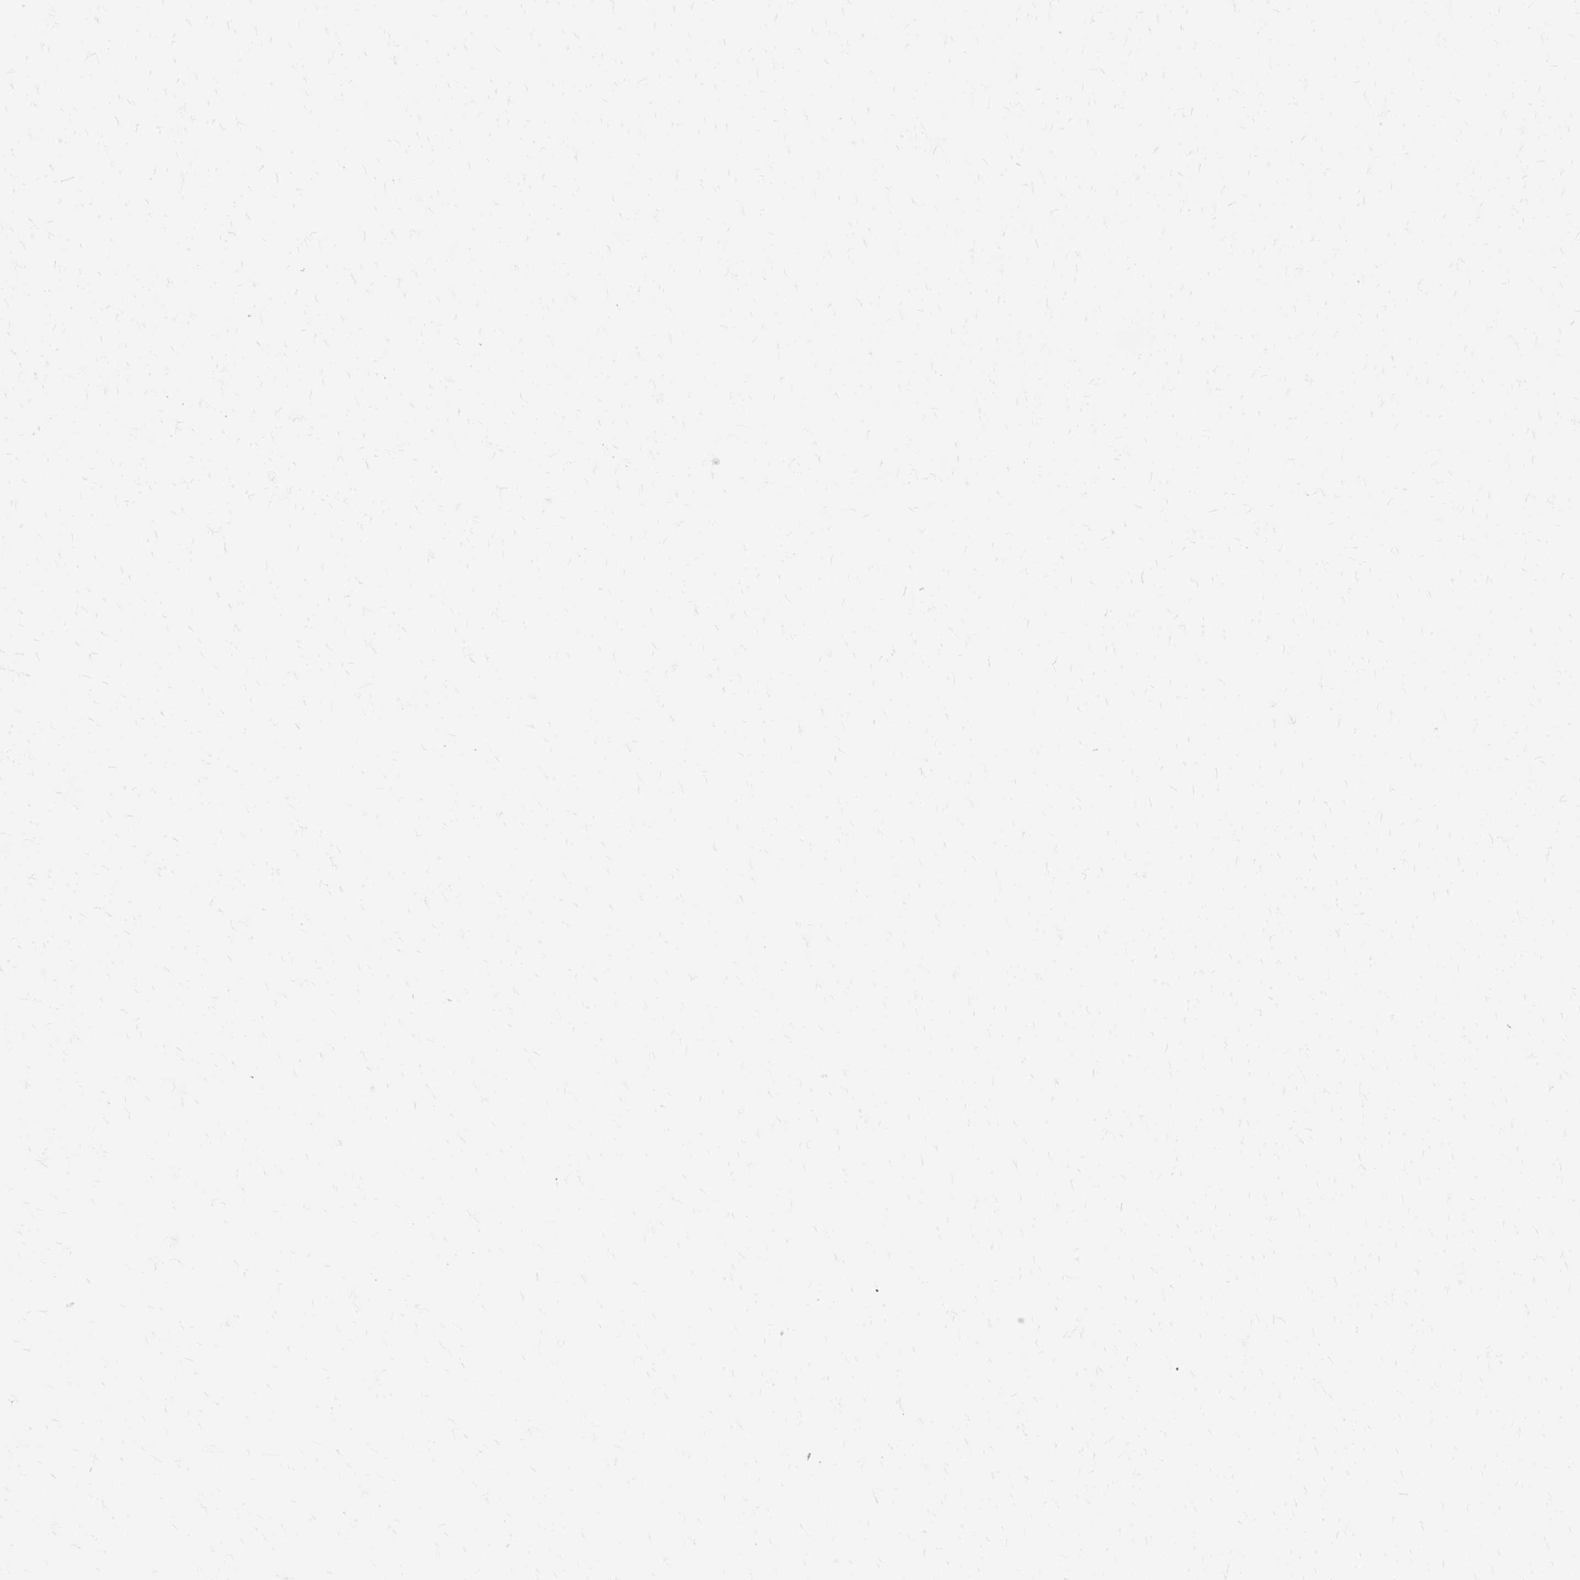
{"staining": {"intensity": "weak", "quantity": "<25%", "location": "cytoplasmic/membranous"}, "tissue": "stomach", "cell_type": "Glandular cells", "image_type": "normal", "snomed": [{"axis": "morphology", "description": "Normal tissue, NOS"}, {"axis": "topography", "description": "Smooth muscle"}, {"axis": "topography", "description": "Stomach"}], "caption": "High magnification brightfield microscopy of unremarkable stomach stained with DAB (3,3'-diaminobenzidine) (brown) and counterstained with hematoxylin (blue): glandular cells show no significant staining. The staining was performed using DAB (3,3'-diaminobenzidine) to visualize the protein expression in brown, while the nuclei were stained in blue with hematoxylin (Magnification: 20x).", "gene": "ENSG00000285953", "patient": {"sex": "male", "age": 70}}